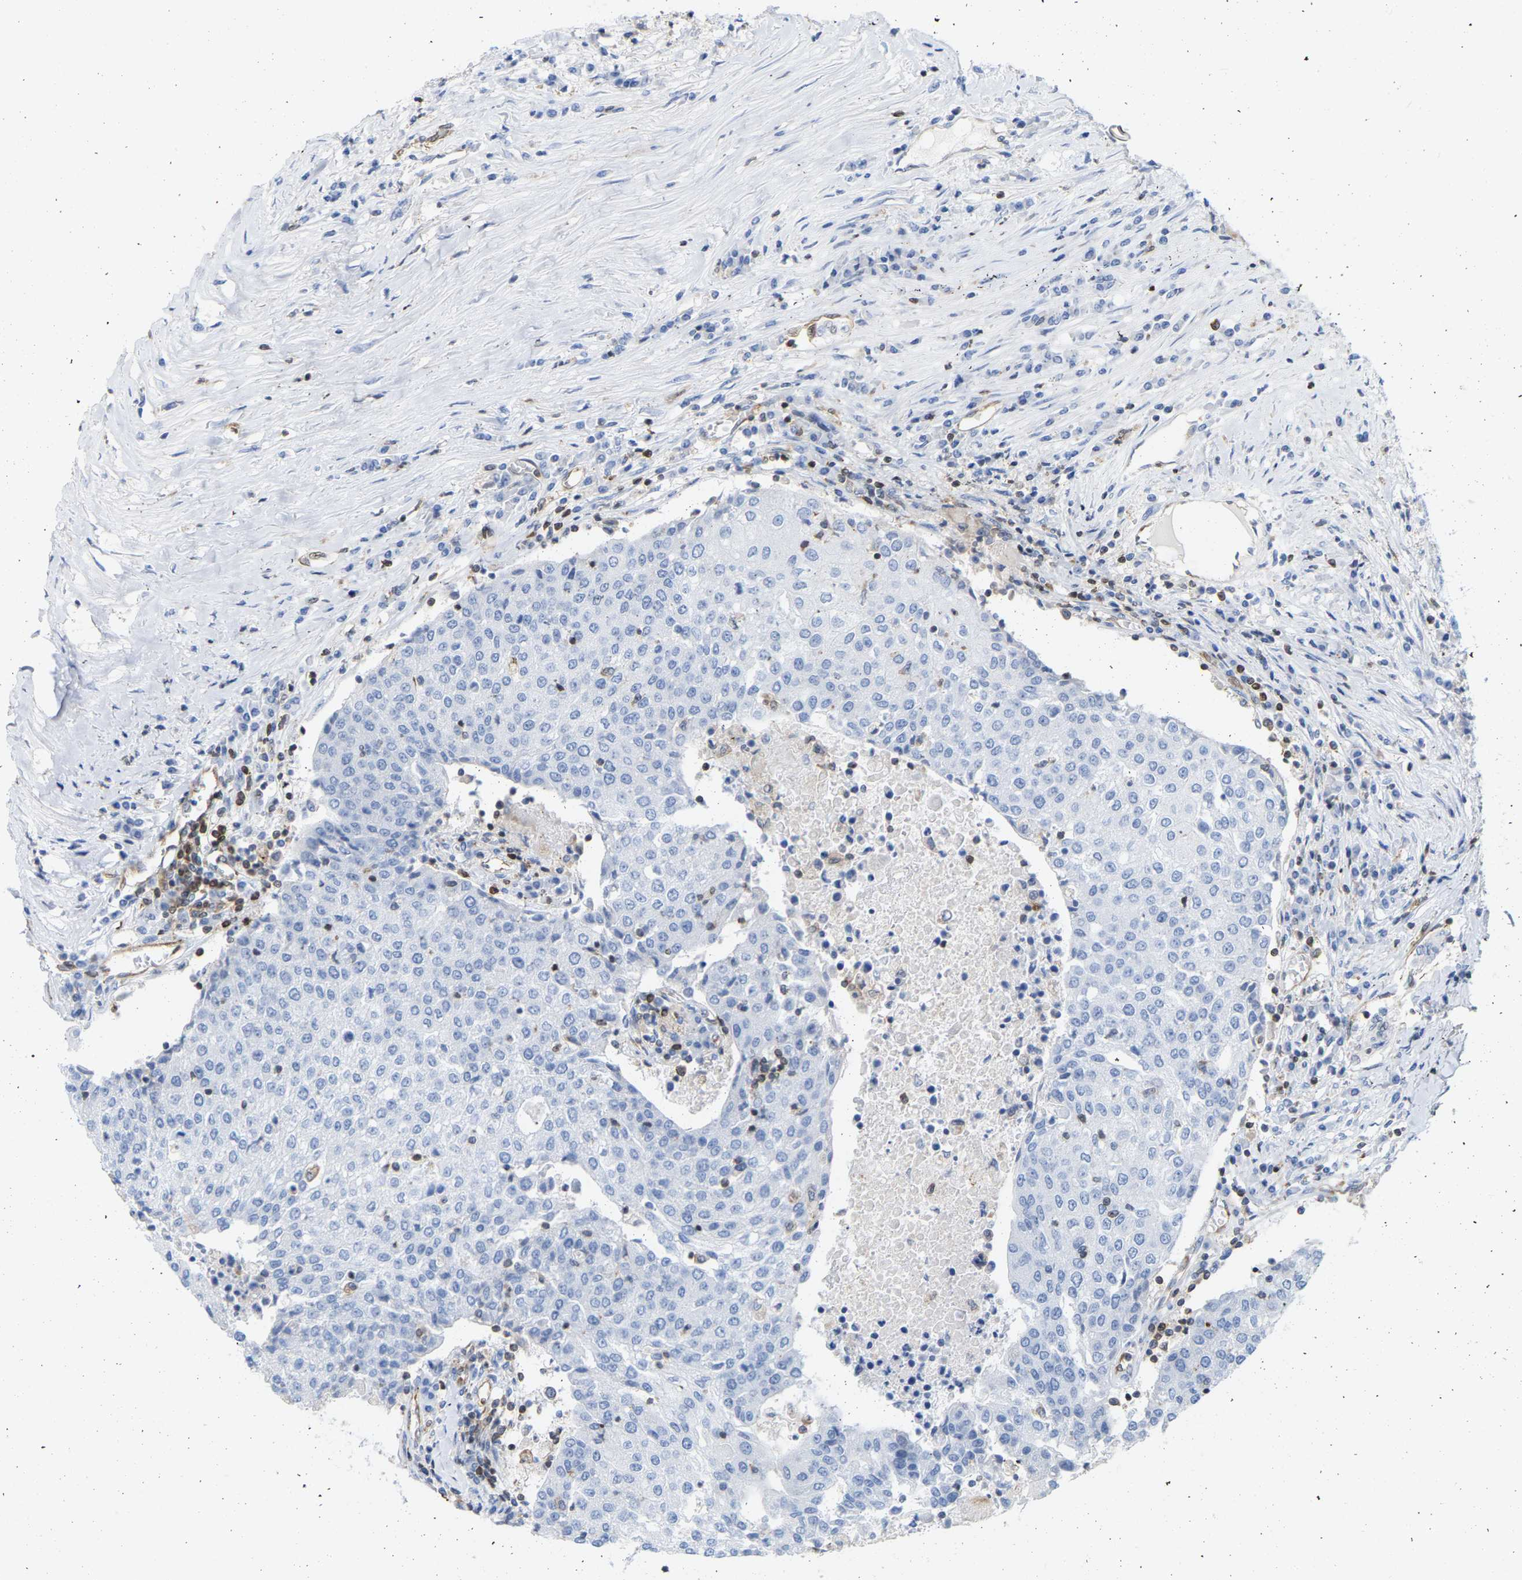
{"staining": {"intensity": "negative", "quantity": "none", "location": "none"}, "tissue": "urothelial cancer", "cell_type": "Tumor cells", "image_type": "cancer", "snomed": [{"axis": "morphology", "description": "Urothelial carcinoma, High grade"}, {"axis": "topography", "description": "Urinary bladder"}], "caption": "The image exhibits no staining of tumor cells in urothelial carcinoma (high-grade).", "gene": "GIMAP4", "patient": {"sex": "female", "age": 85}}